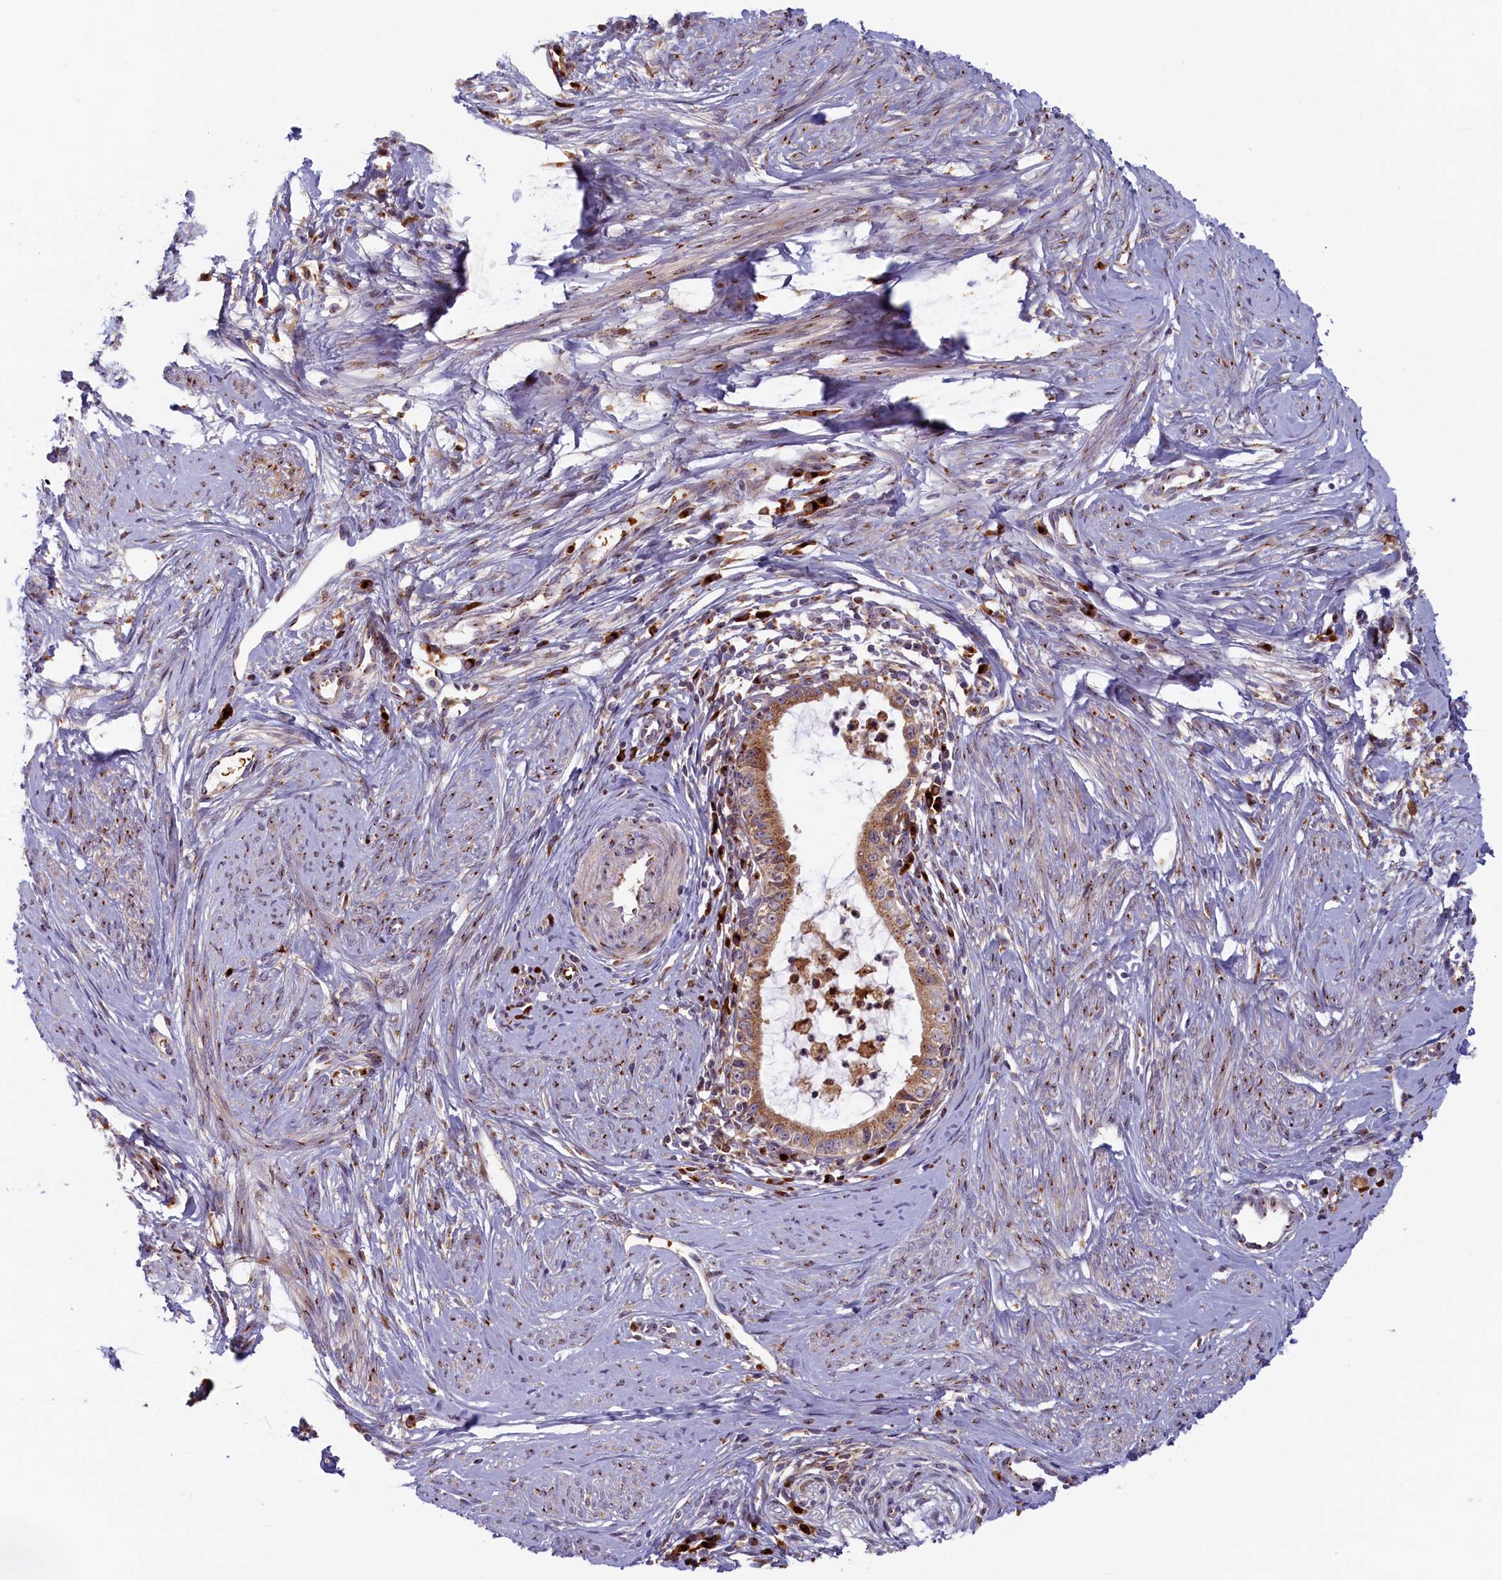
{"staining": {"intensity": "moderate", "quantity": ">75%", "location": "cytoplasmic/membranous"}, "tissue": "cervical cancer", "cell_type": "Tumor cells", "image_type": "cancer", "snomed": [{"axis": "morphology", "description": "Adenocarcinoma, NOS"}, {"axis": "topography", "description": "Cervix"}], "caption": "Brown immunohistochemical staining in cervical adenocarcinoma displays moderate cytoplasmic/membranous positivity in approximately >75% of tumor cells. The staining was performed using DAB (3,3'-diaminobenzidine) to visualize the protein expression in brown, while the nuclei were stained in blue with hematoxylin (Magnification: 20x).", "gene": "BLVRB", "patient": {"sex": "female", "age": 36}}